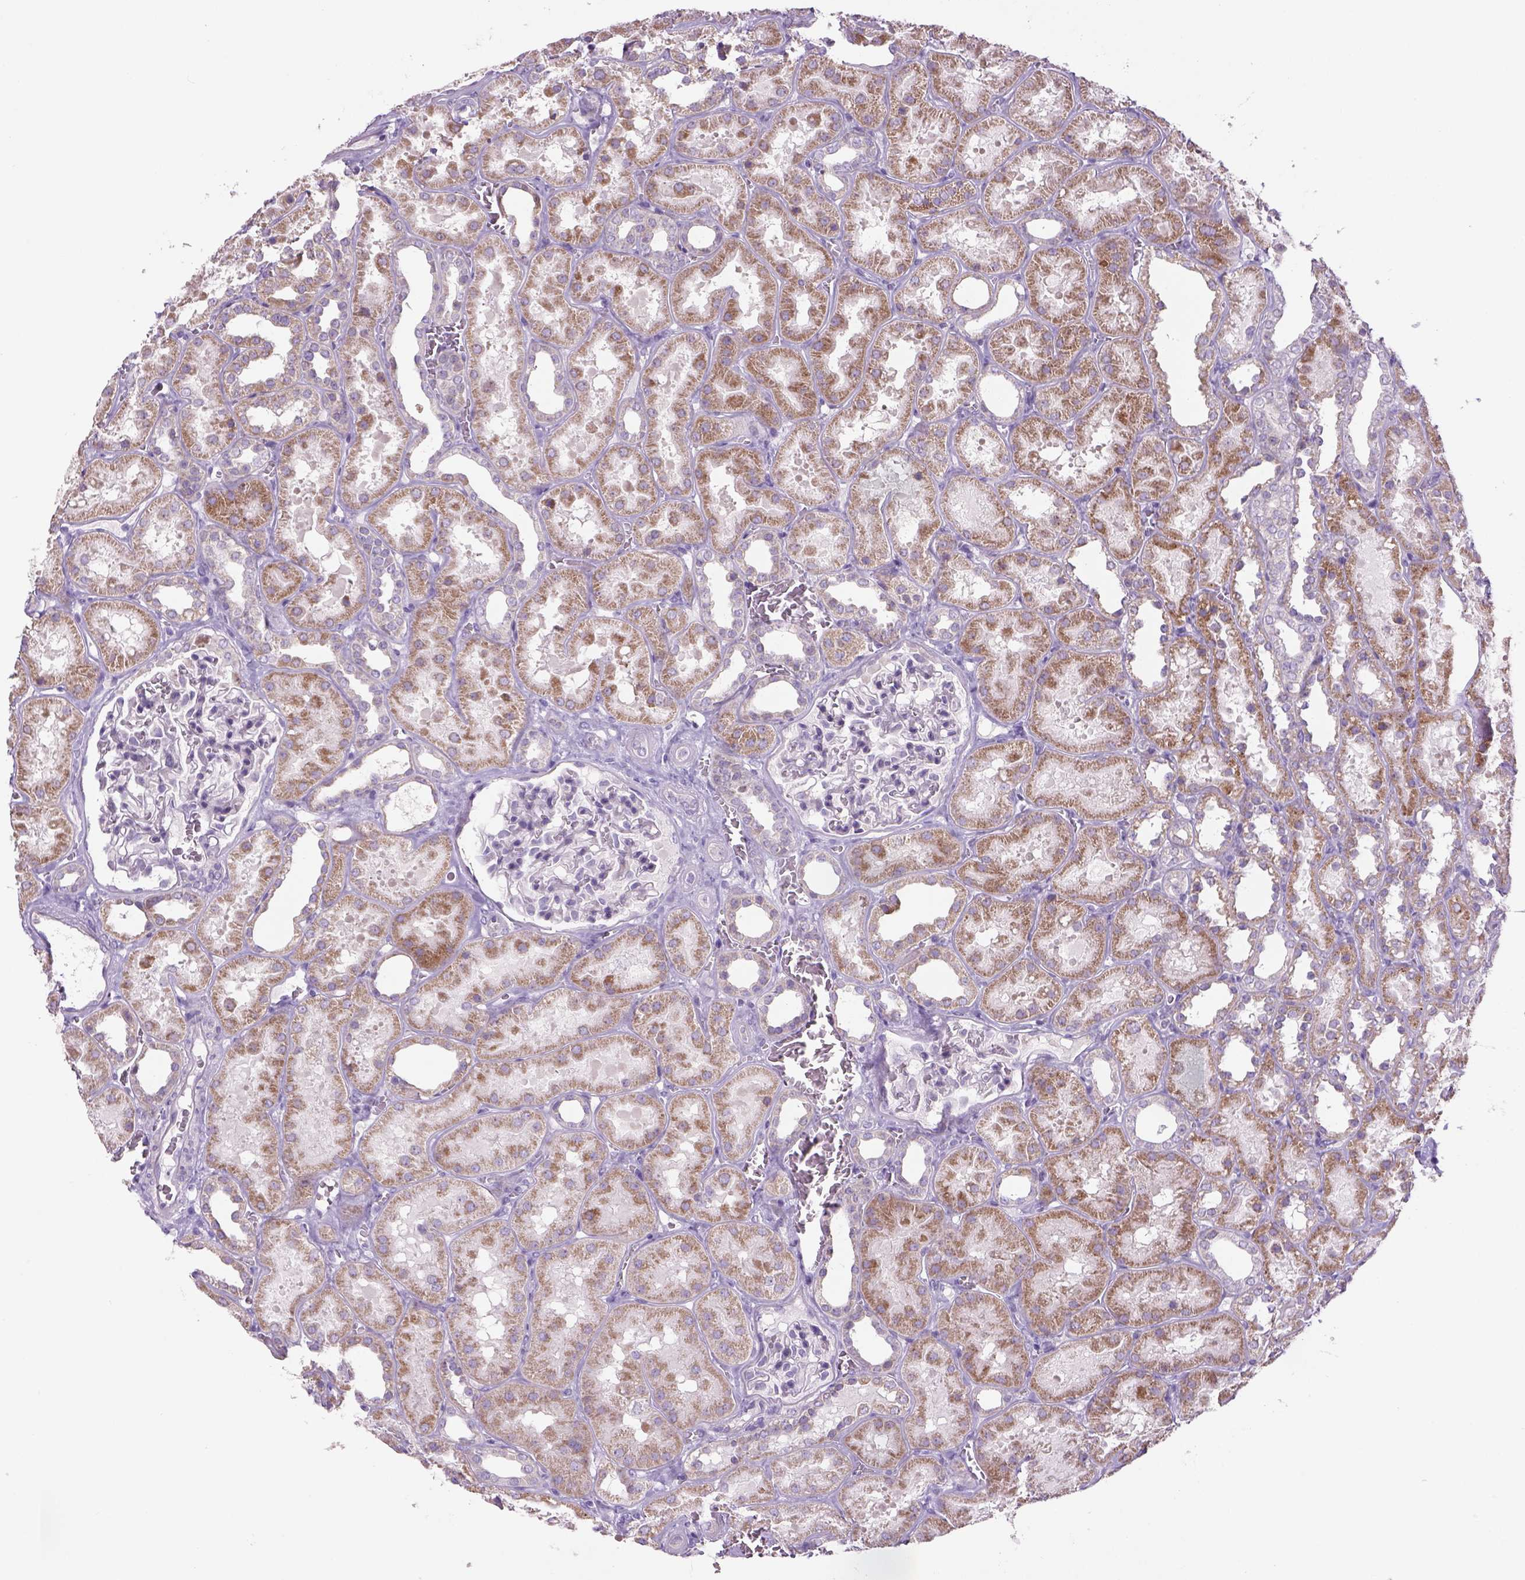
{"staining": {"intensity": "negative", "quantity": "none", "location": "none"}, "tissue": "kidney", "cell_type": "Cells in glomeruli", "image_type": "normal", "snomed": [{"axis": "morphology", "description": "Normal tissue, NOS"}, {"axis": "topography", "description": "Kidney"}], "caption": "DAB (3,3'-diaminobenzidine) immunohistochemical staining of benign human kidney shows no significant positivity in cells in glomeruli.", "gene": "ADGRV1", "patient": {"sex": "female", "age": 41}}